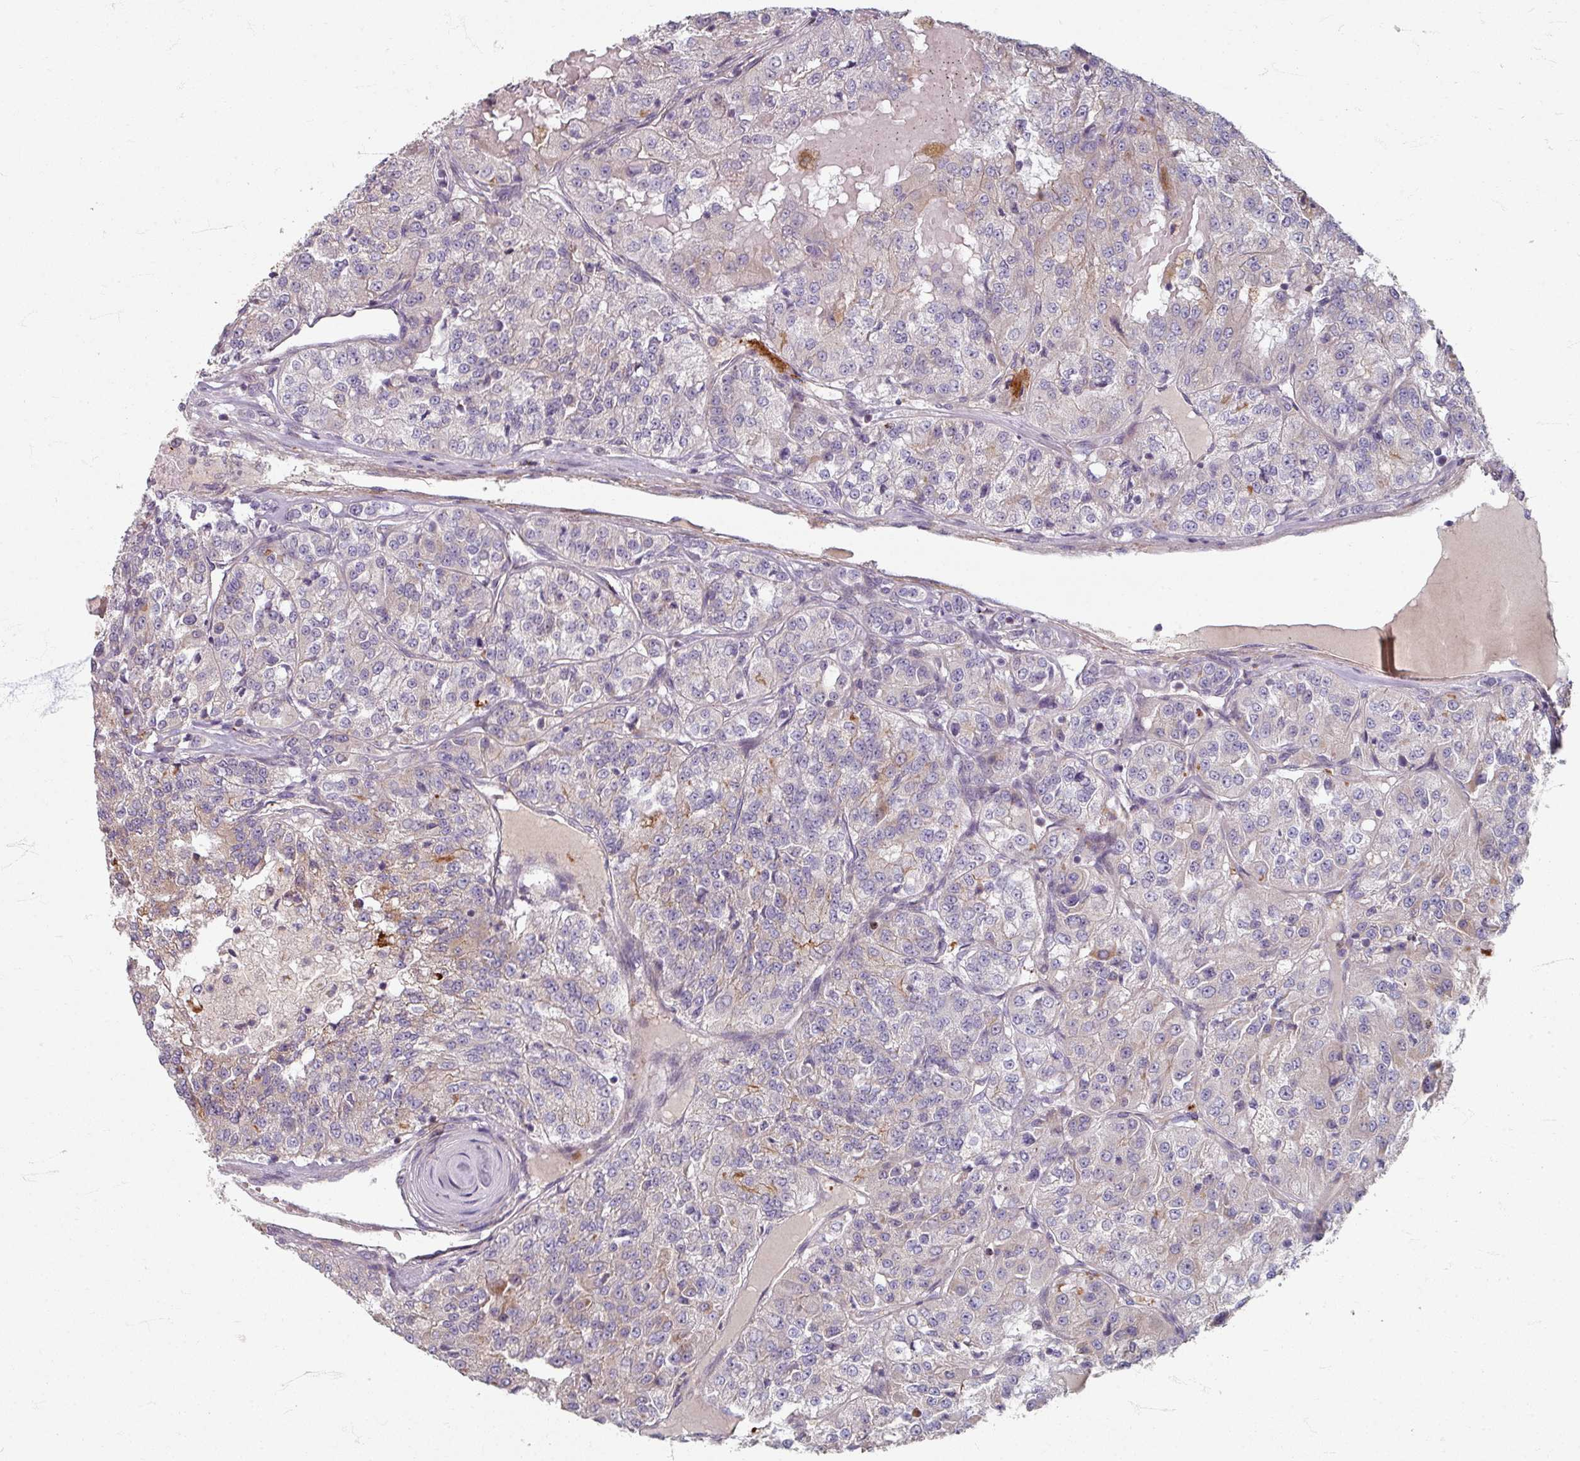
{"staining": {"intensity": "negative", "quantity": "none", "location": "none"}, "tissue": "renal cancer", "cell_type": "Tumor cells", "image_type": "cancer", "snomed": [{"axis": "morphology", "description": "Adenocarcinoma, NOS"}, {"axis": "topography", "description": "Kidney"}], "caption": "Tumor cells show no significant protein expression in renal cancer.", "gene": "GABARAPL1", "patient": {"sex": "female", "age": 63}}